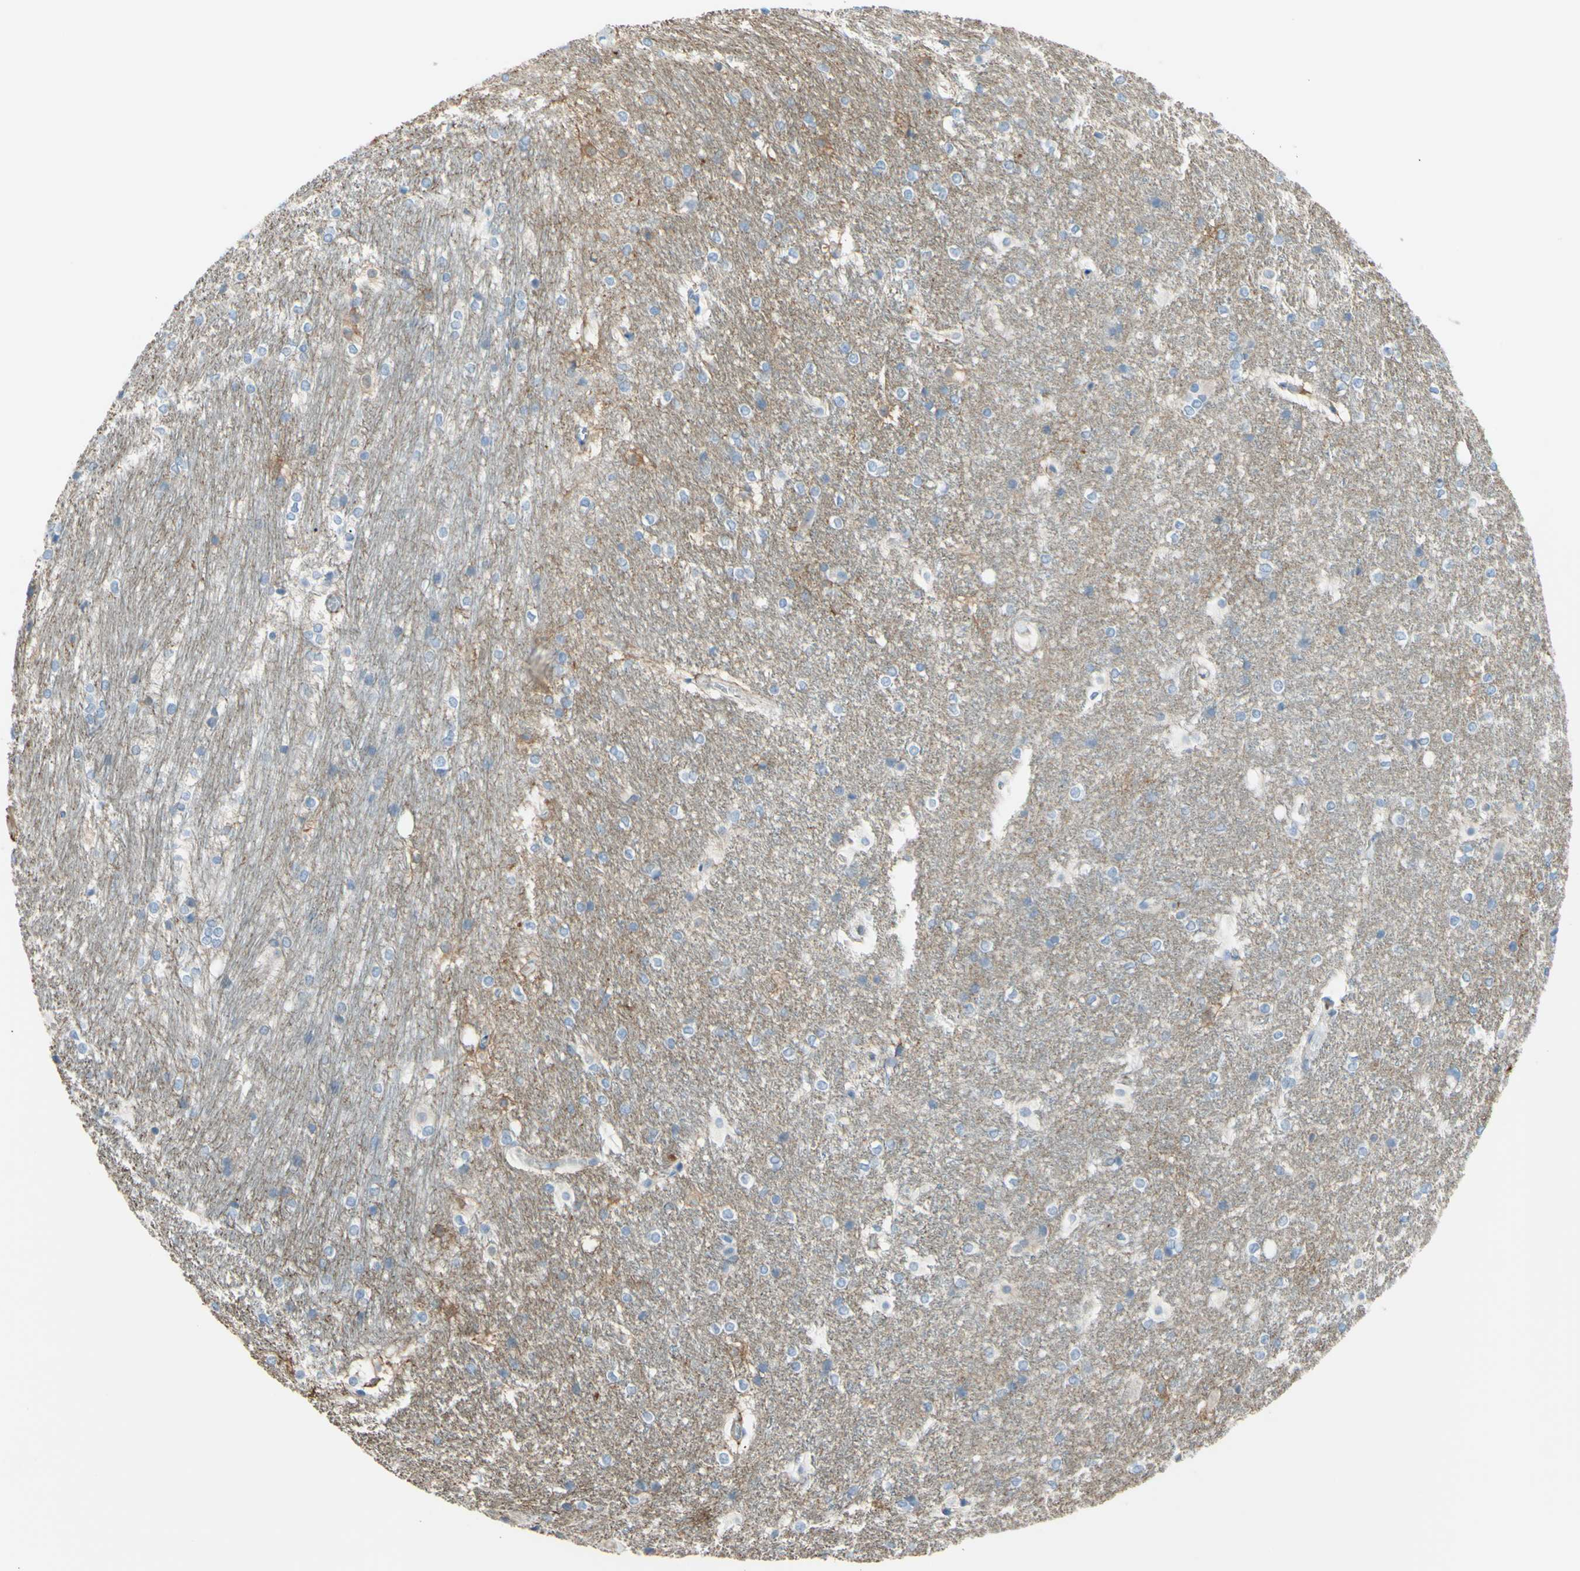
{"staining": {"intensity": "moderate", "quantity": "<25%", "location": "cytoplasmic/membranous"}, "tissue": "hippocampus", "cell_type": "Glial cells", "image_type": "normal", "snomed": [{"axis": "morphology", "description": "Normal tissue, NOS"}, {"axis": "topography", "description": "Hippocampus"}], "caption": "IHC staining of benign hippocampus, which exhibits low levels of moderate cytoplasmic/membranous staining in about <25% of glial cells indicating moderate cytoplasmic/membranous protein staining. The staining was performed using DAB (brown) for protein detection and nuclei were counterstained in hematoxylin (blue).", "gene": "ADD1", "patient": {"sex": "female", "age": 19}}